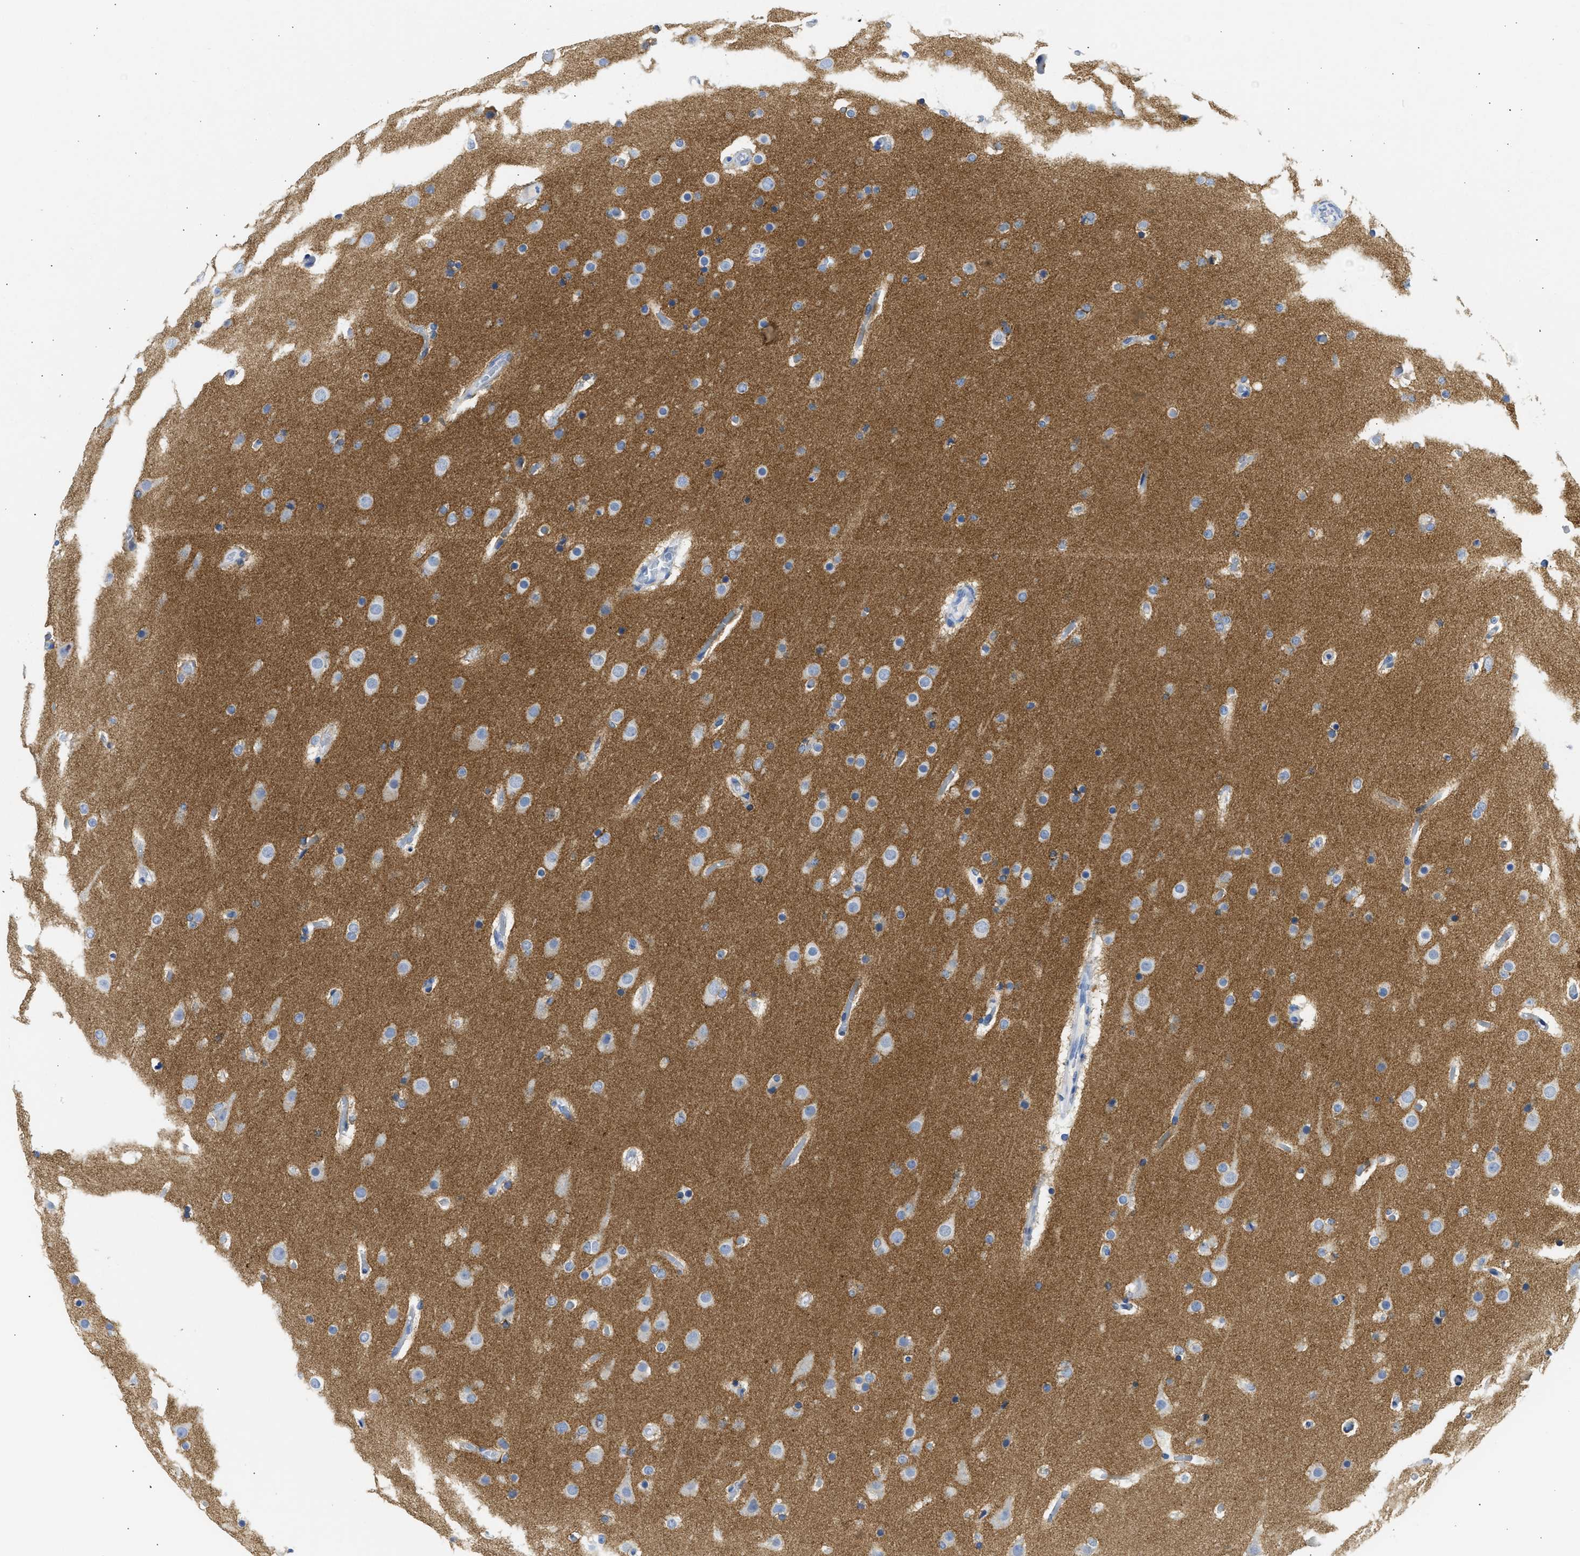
{"staining": {"intensity": "weak", "quantity": "<25%", "location": "cytoplasmic/membranous"}, "tissue": "glioma", "cell_type": "Tumor cells", "image_type": "cancer", "snomed": [{"axis": "morphology", "description": "Glioma, malignant, High grade"}, {"axis": "topography", "description": "Cerebral cortex"}], "caption": "Immunohistochemistry (IHC) micrograph of human glioma stained for a protein (brown), which demonstrates no staining in tumor cells.", "gene": "NCAM1", "patient": {"sex": "female", "age": 36}}